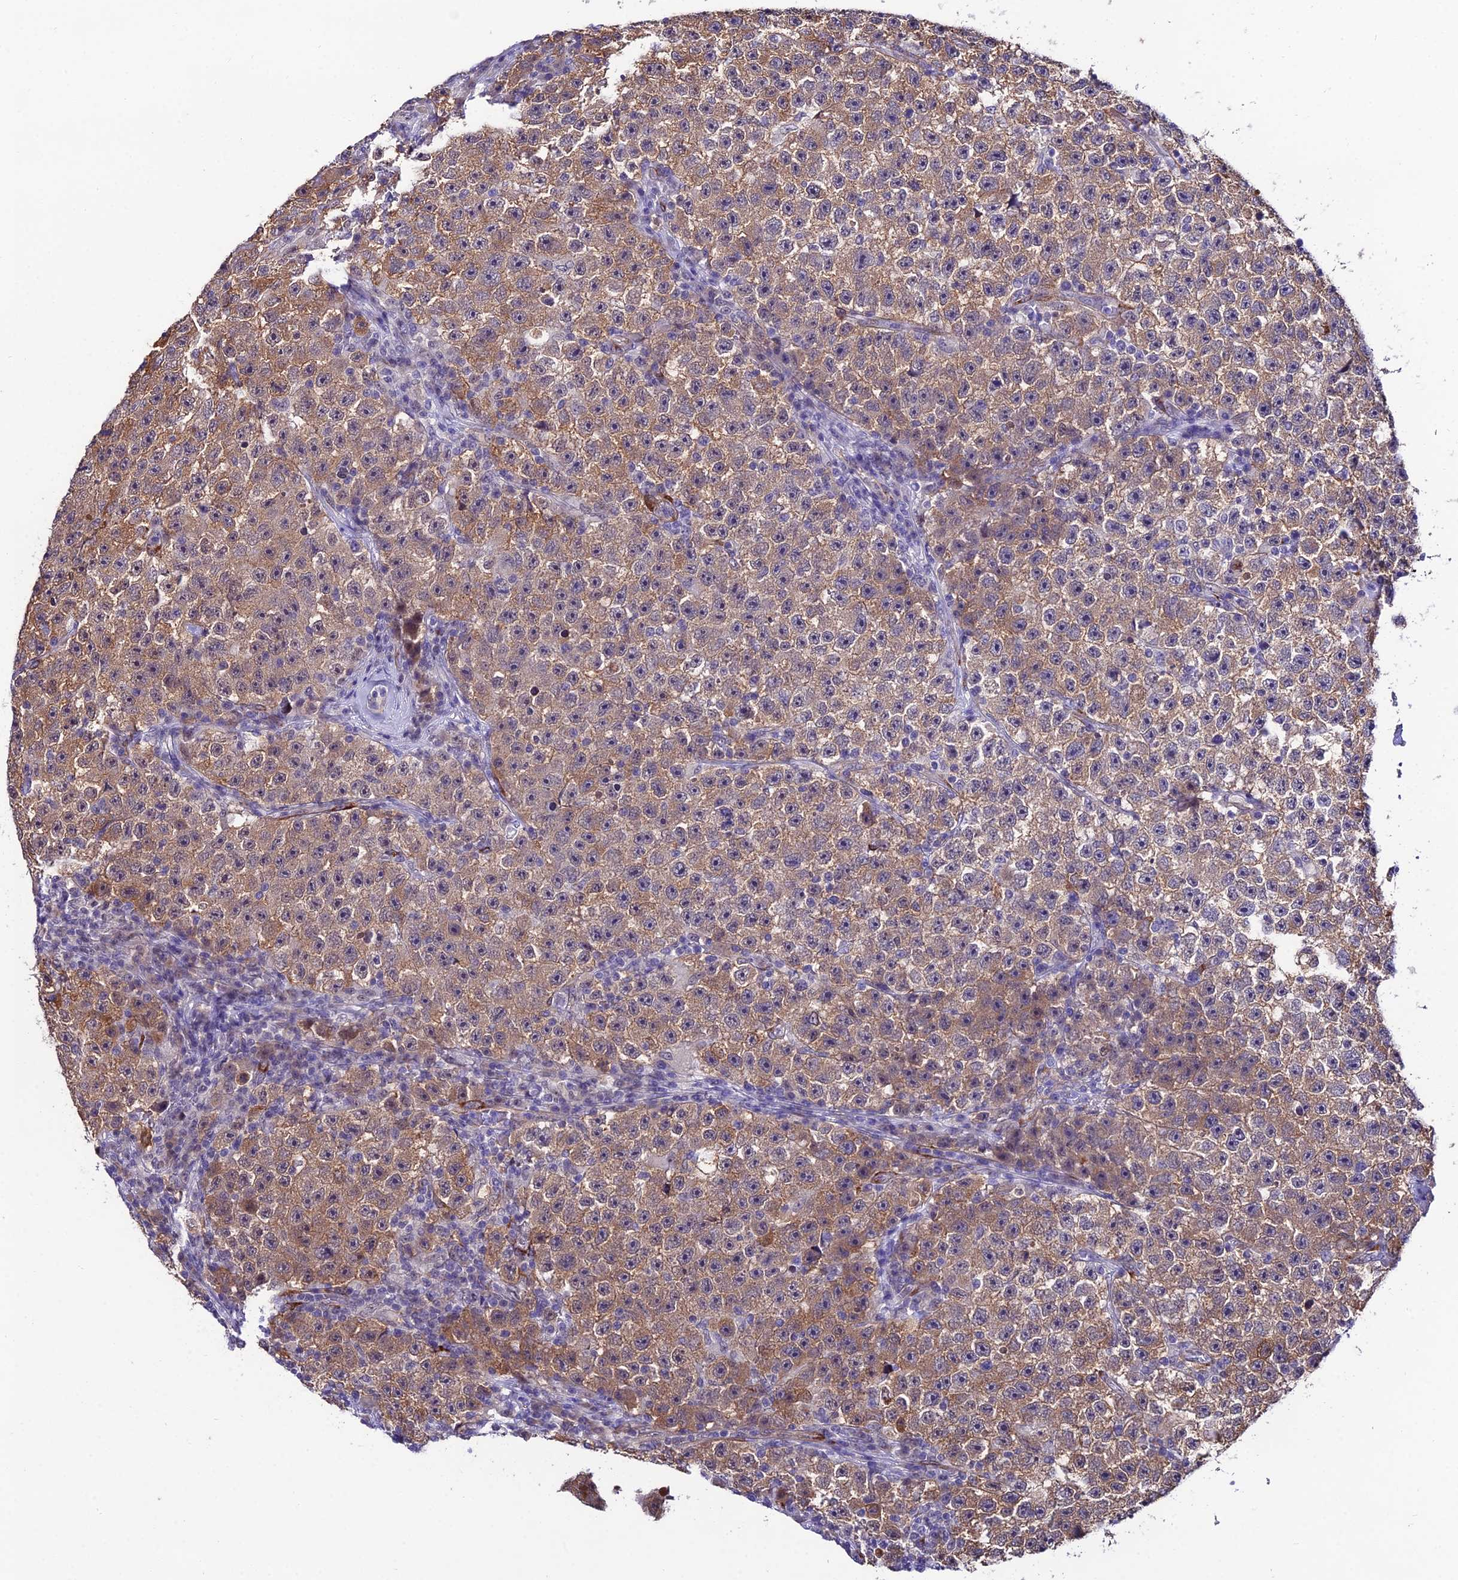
{"staining": {"intensity": "moderate", "quantity": ">75%", "location": "cytoplasmic/membranous"}, "tissue": "testis cancer", "cell_type": "Tumor cells", "image_type": "cancer", "snomed": [{"axis": "morphology", "description": "Seminoma, NOS"}, {"axis": "topography", "description": "Testis"}], "caption": "The immunohistochemical stain shows moderate cytoplasmic/membranous expression in tumor cells of testis cancer tissue.", "gene": "SYT15", "patient": {"sex": "male", "age": 22}}